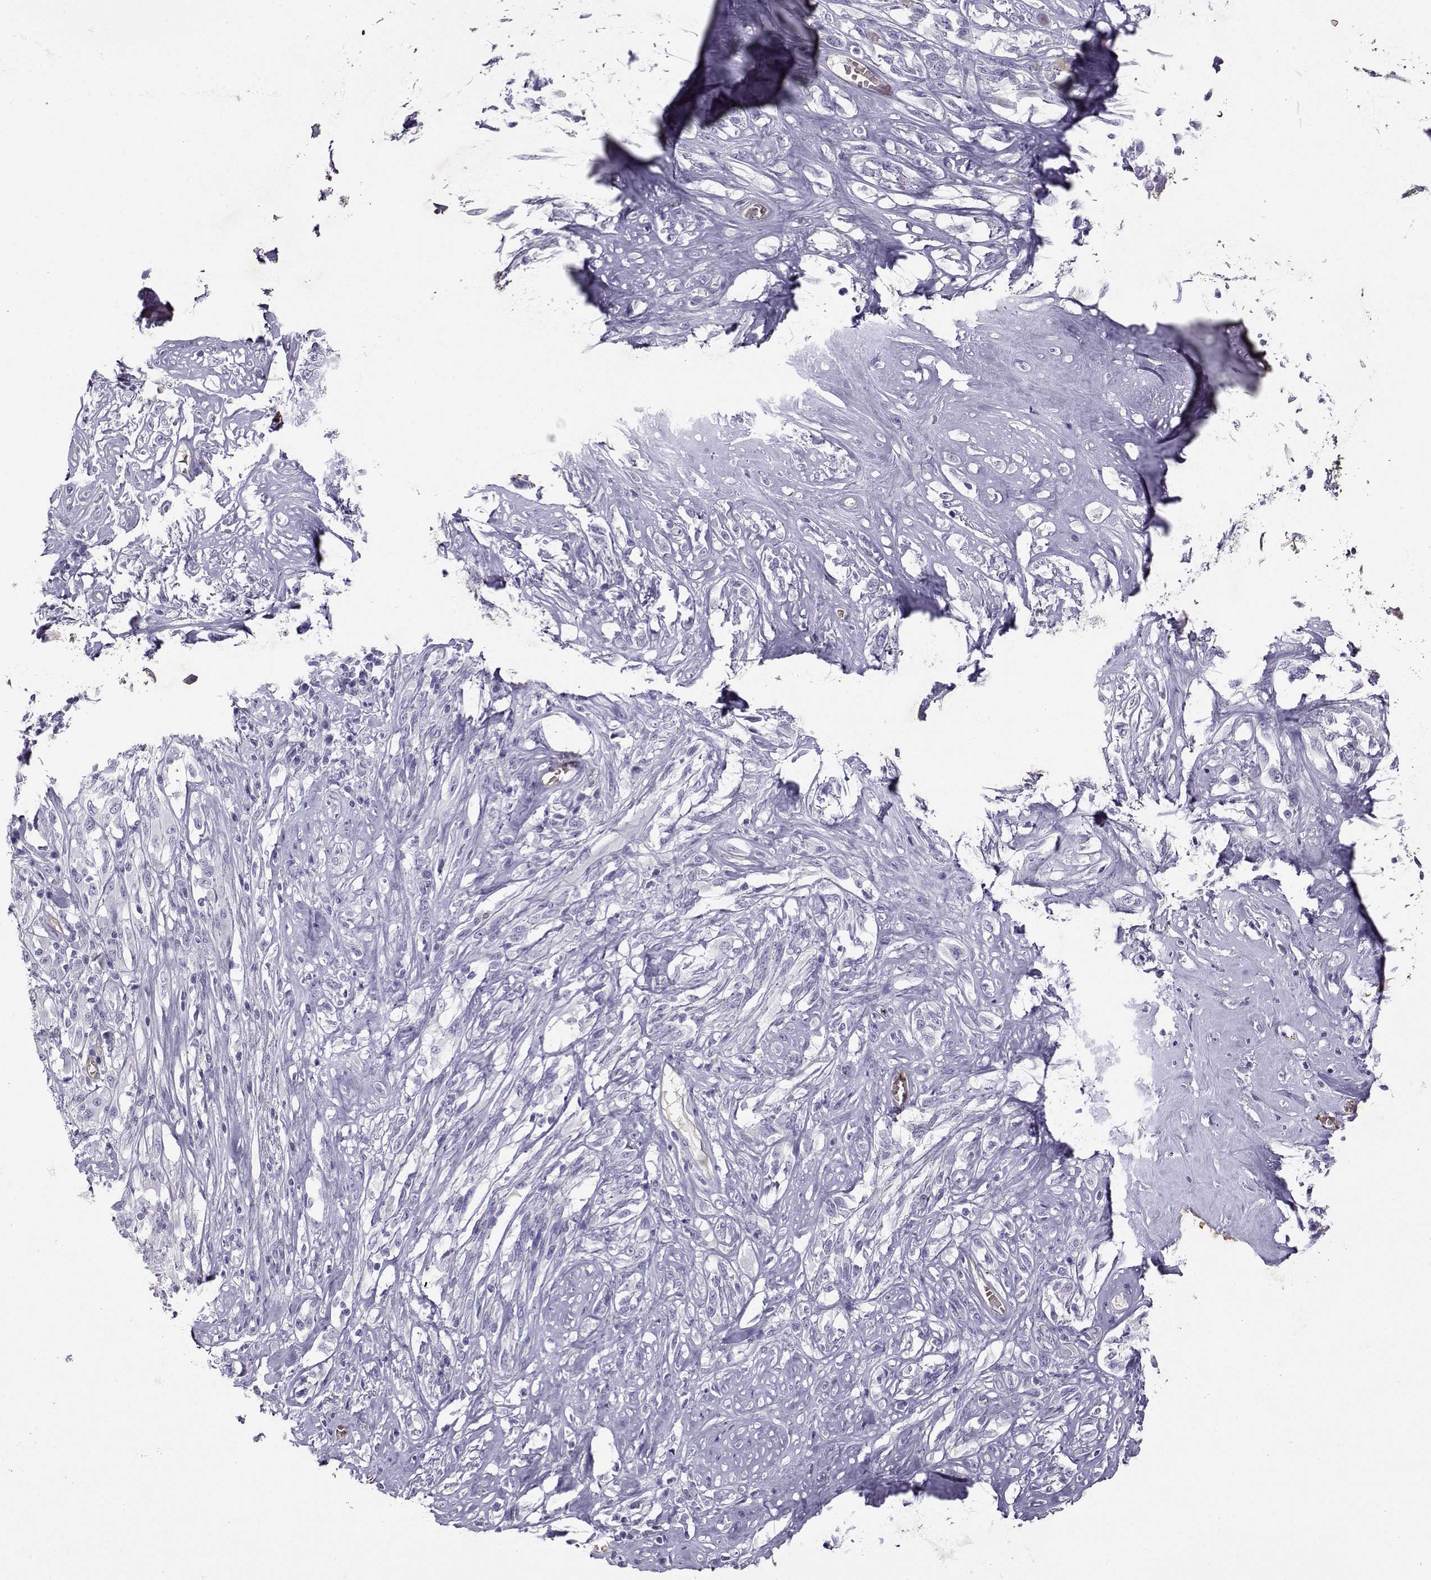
{"staining": {"intensity": "negative", "quantity": "none", "location": "none"}, "tissue": "melanoma", "cell_type": "Tumor cells", "image_type": "cancer", "snomed": [{"axis": "morphology", "description": "Malignant melanoma, NOS"}, {"axis": "topography", "description": "Skin"}], "caption": "The image reveals no significant expression in tumor cells of melanoma. Brightfield microscopy of immunohistochemistry stained with DAB (brown) and hematoxylin (blue), captured at high magnification.", "gene": "CLUL1", "patient": {"sex": "female", "age": 91}}